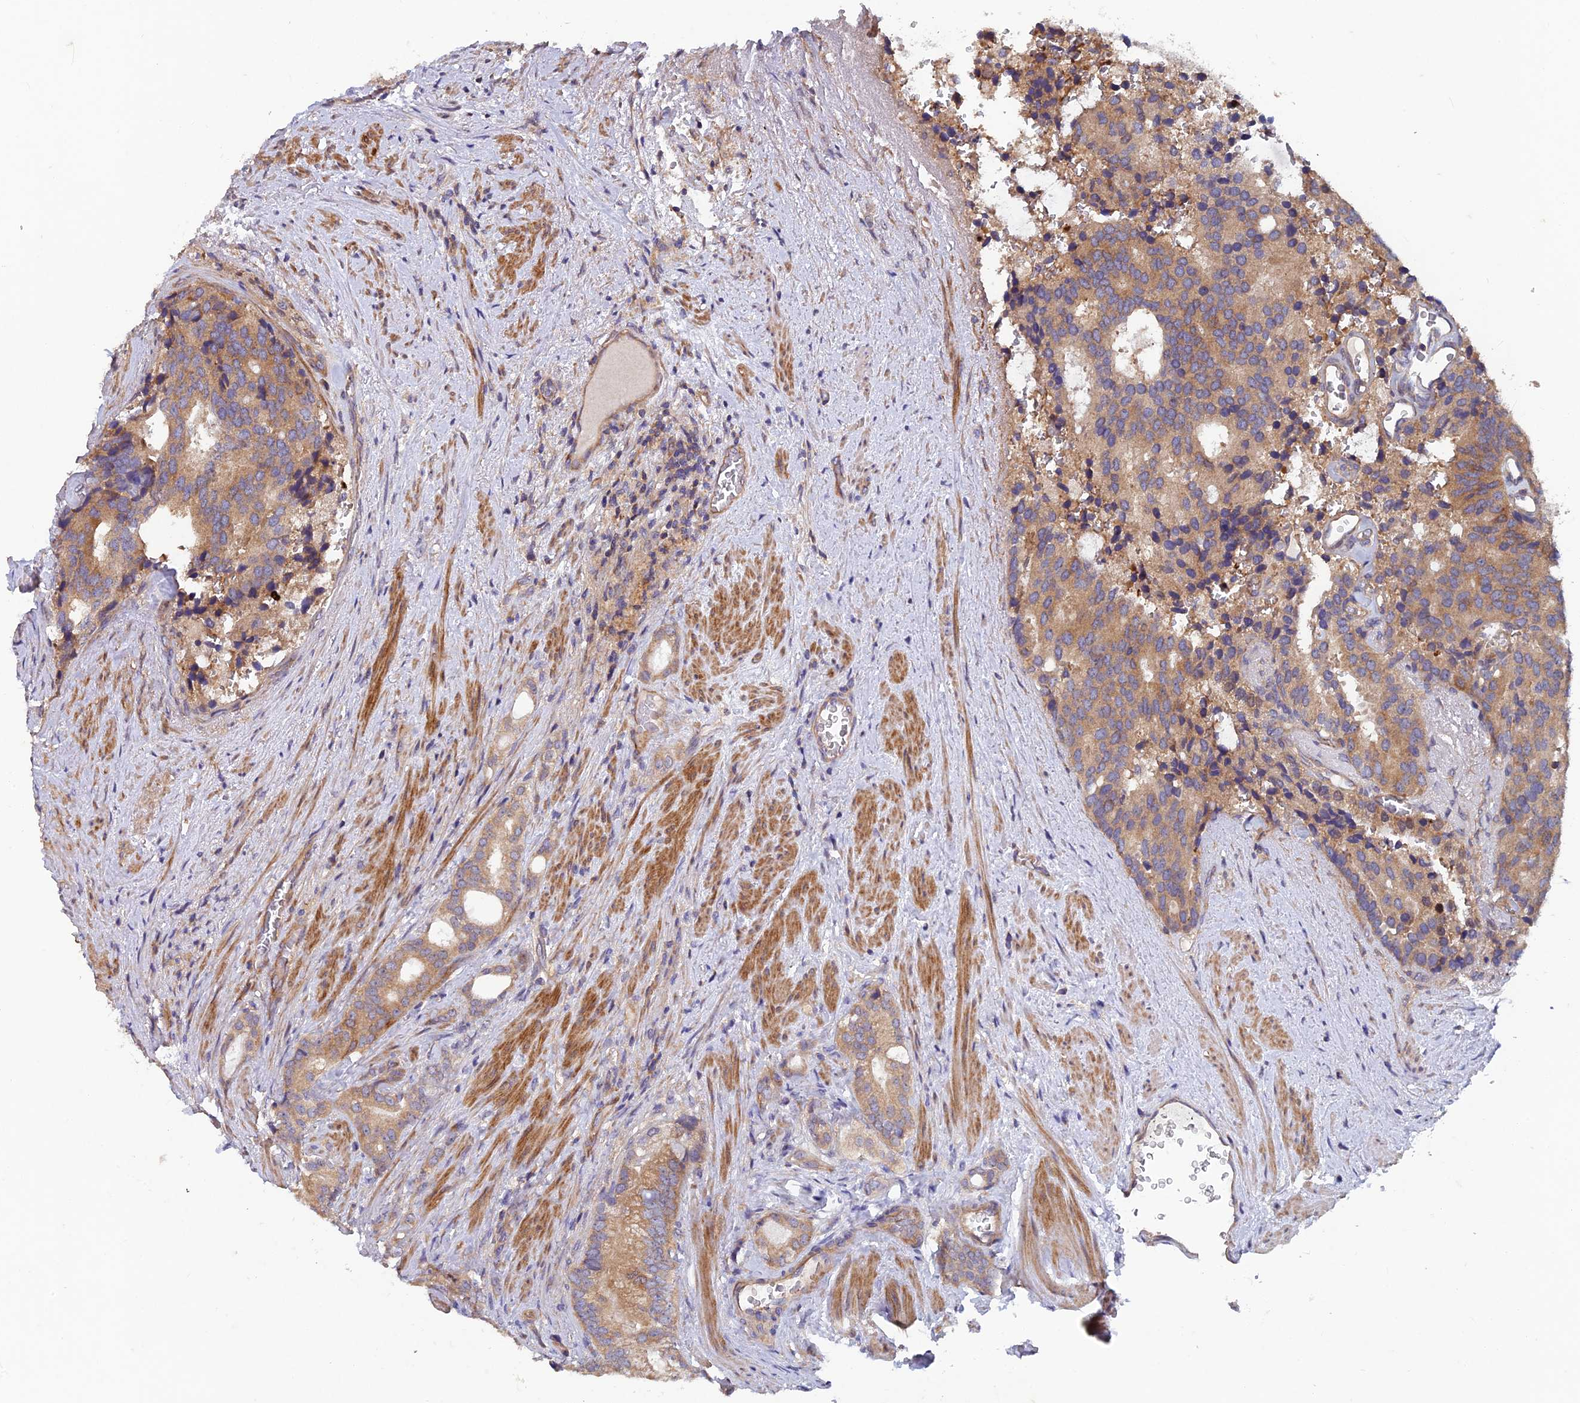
{"staining": {"intensity": "moderate", "quantity": ">75%", "location": "cytoplasmic/membranous"}, "tissue": "prostate cancer", "cell_type": "Tumor cells", "image_type": "cancer", "snomed": [{"axis": "morphology", "description": "Adenocarcinoma, Low grade"}, {"axis": "topography", "description": "Prostate"}], "caption": "DAB (3,3'-diaminobenzidine) immunohistochemical staining of prostate cancer (adenocarcinoma (low-grade)) demonstrates moderate cytoplasmic/membranous protein staining in about >75% of tumor cells.", "gene": "NCAPG", "patient": {"sex": "male", "age": 71}}